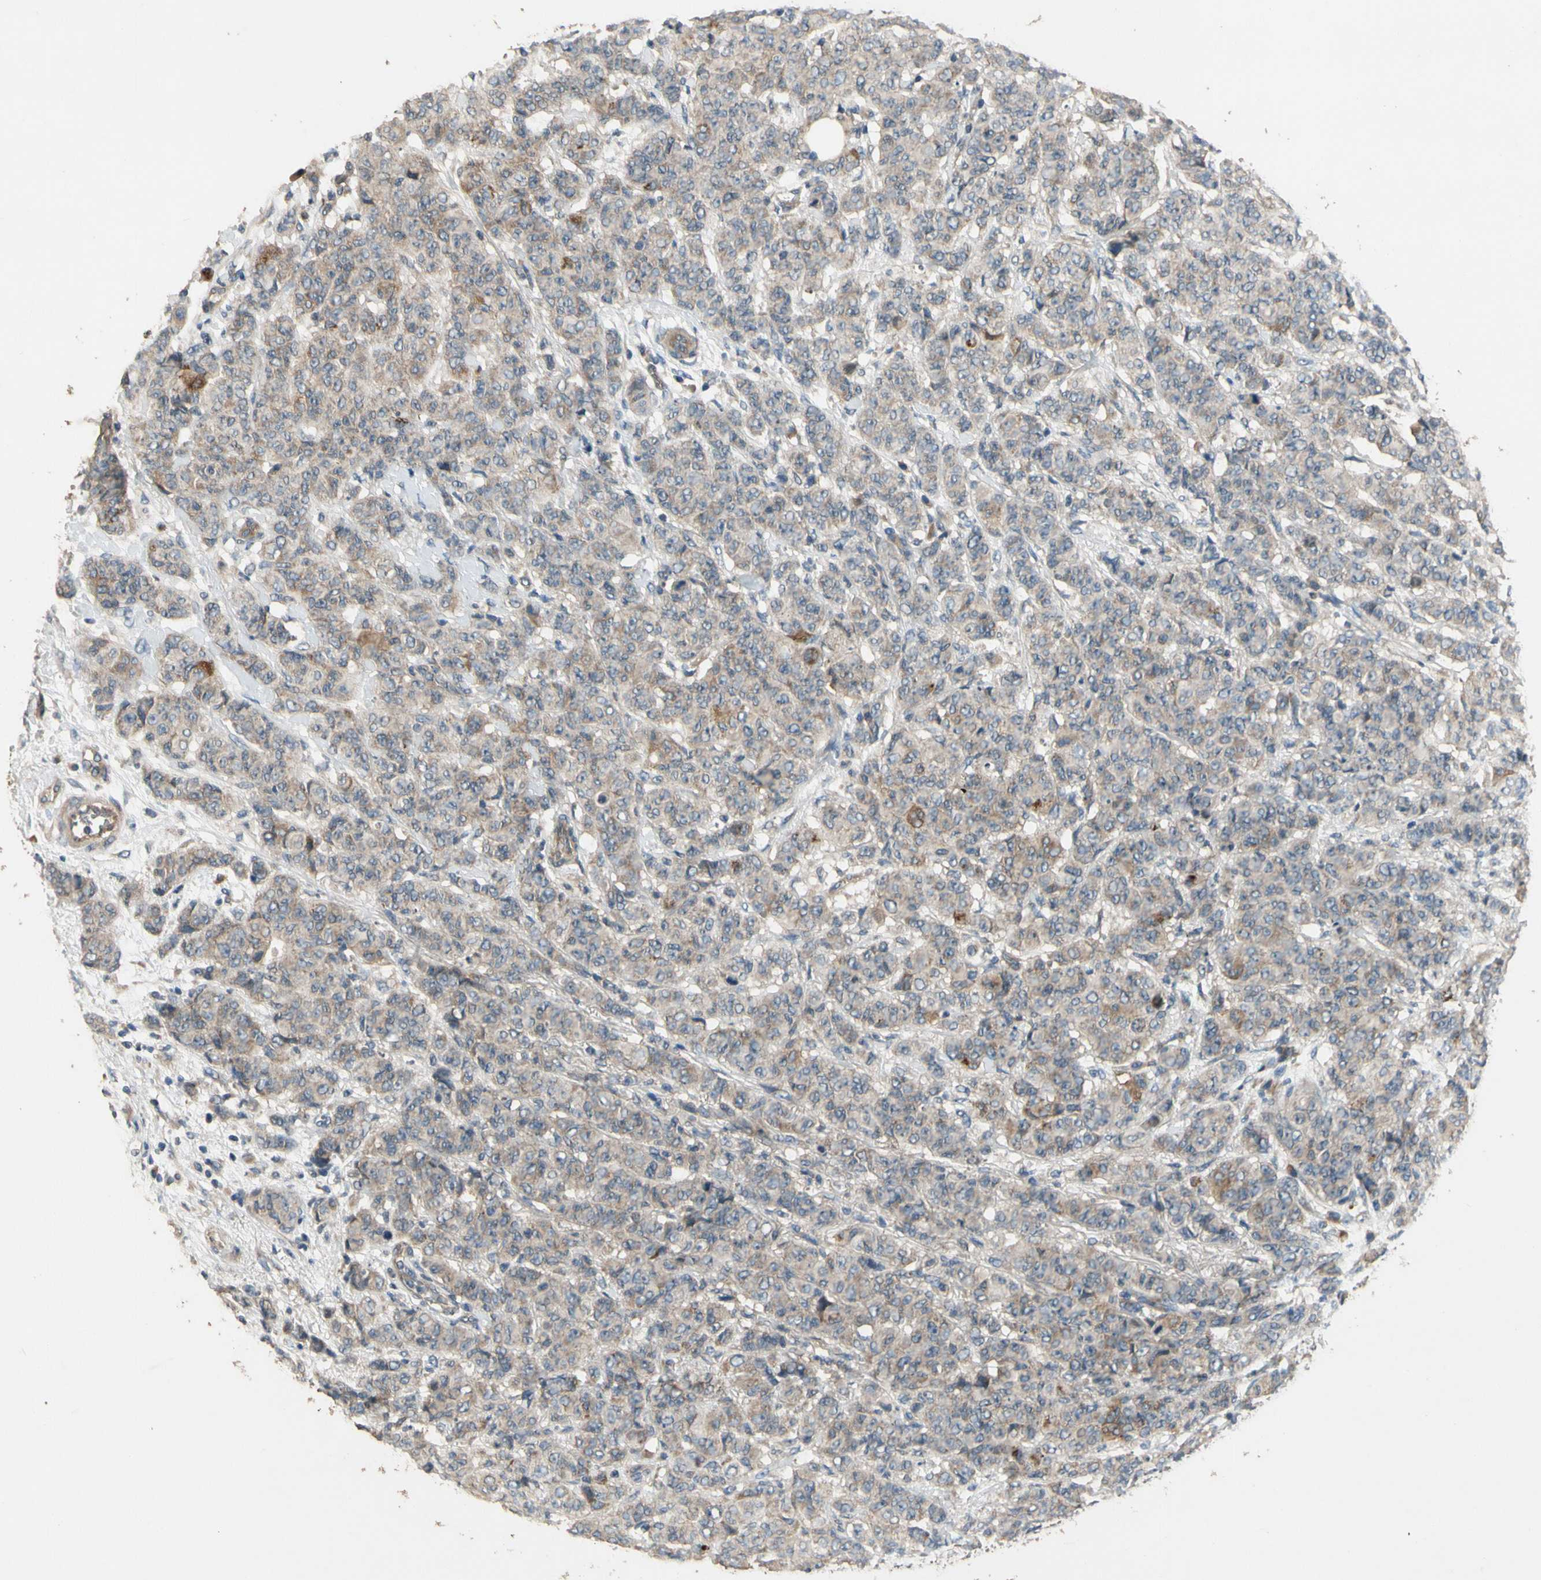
{"staining": {"intensity": "weak", "quantity": ">75%", "location": "cytoplasmic/membranous"}, "tissue": "breast cancer", "cell_type": "Tumor cells", "image_type": "cancer", "snomed": [{"axis": "morphology", "description": "Duct carcinoma"}, {"axis": "topography", "description": "Breast"}], "caption": "Tumor cells reveal low levels of weak cytoplasmic/membranous expression in about >75% of cells in human invasive ductal carcinoma (breast).", "gene": "ALKBH3", "patient": {"sex": "female", "age": 40}}